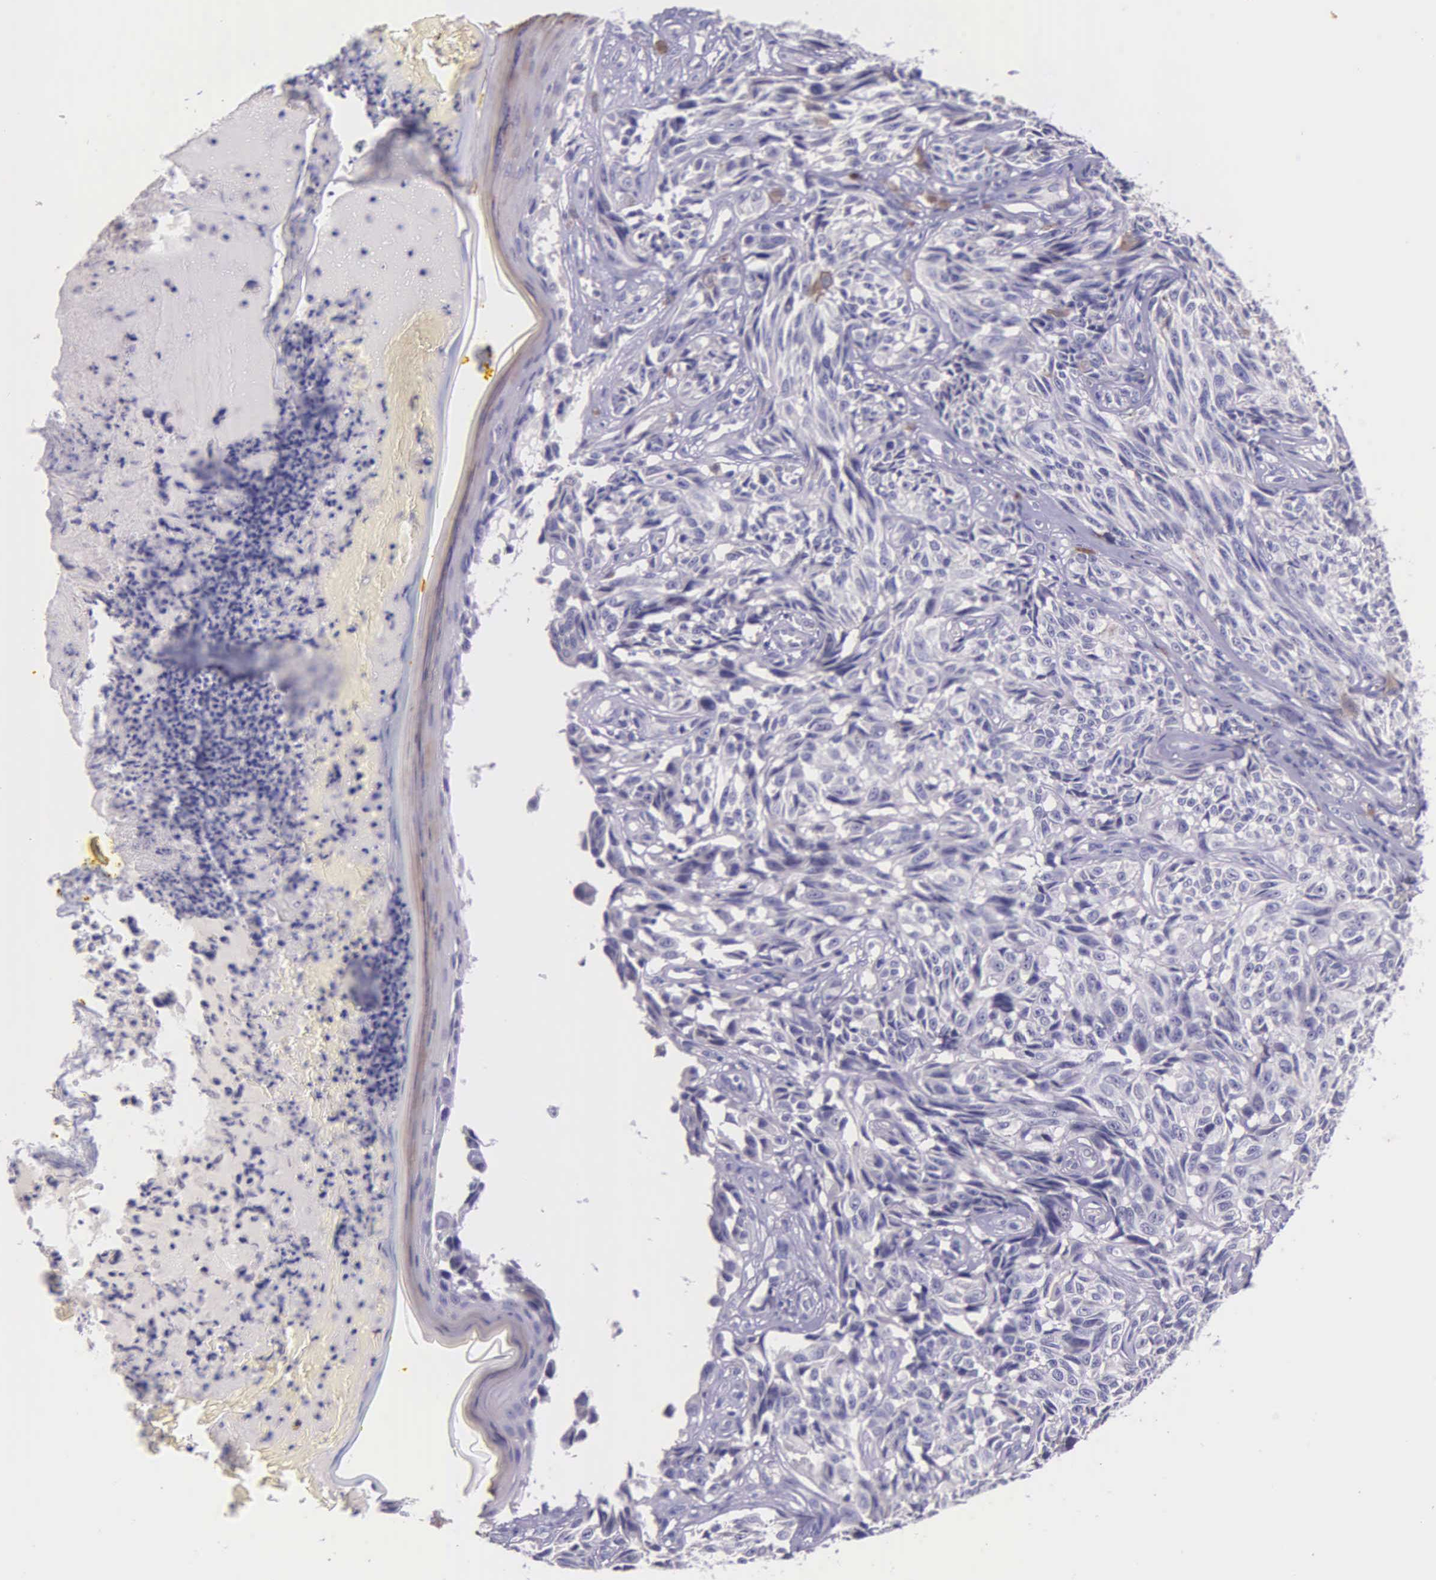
{"staining": {"intensity": "negative", "quantity": "none", "location": "none"}, "tissue": "melanoma", "cell_type": "Tumor cells", "image_type": "cancer", "snomed": [{"axis": "morphology", "description": "Malignant melanoma, NOS"}, {"axis": "topography", "description": "Skin"}], "caption": "Tumor cells show no significant protein staining in melanoma.", "gene": "THSD7A", "patient": {"sex": "male", "age": 67}}